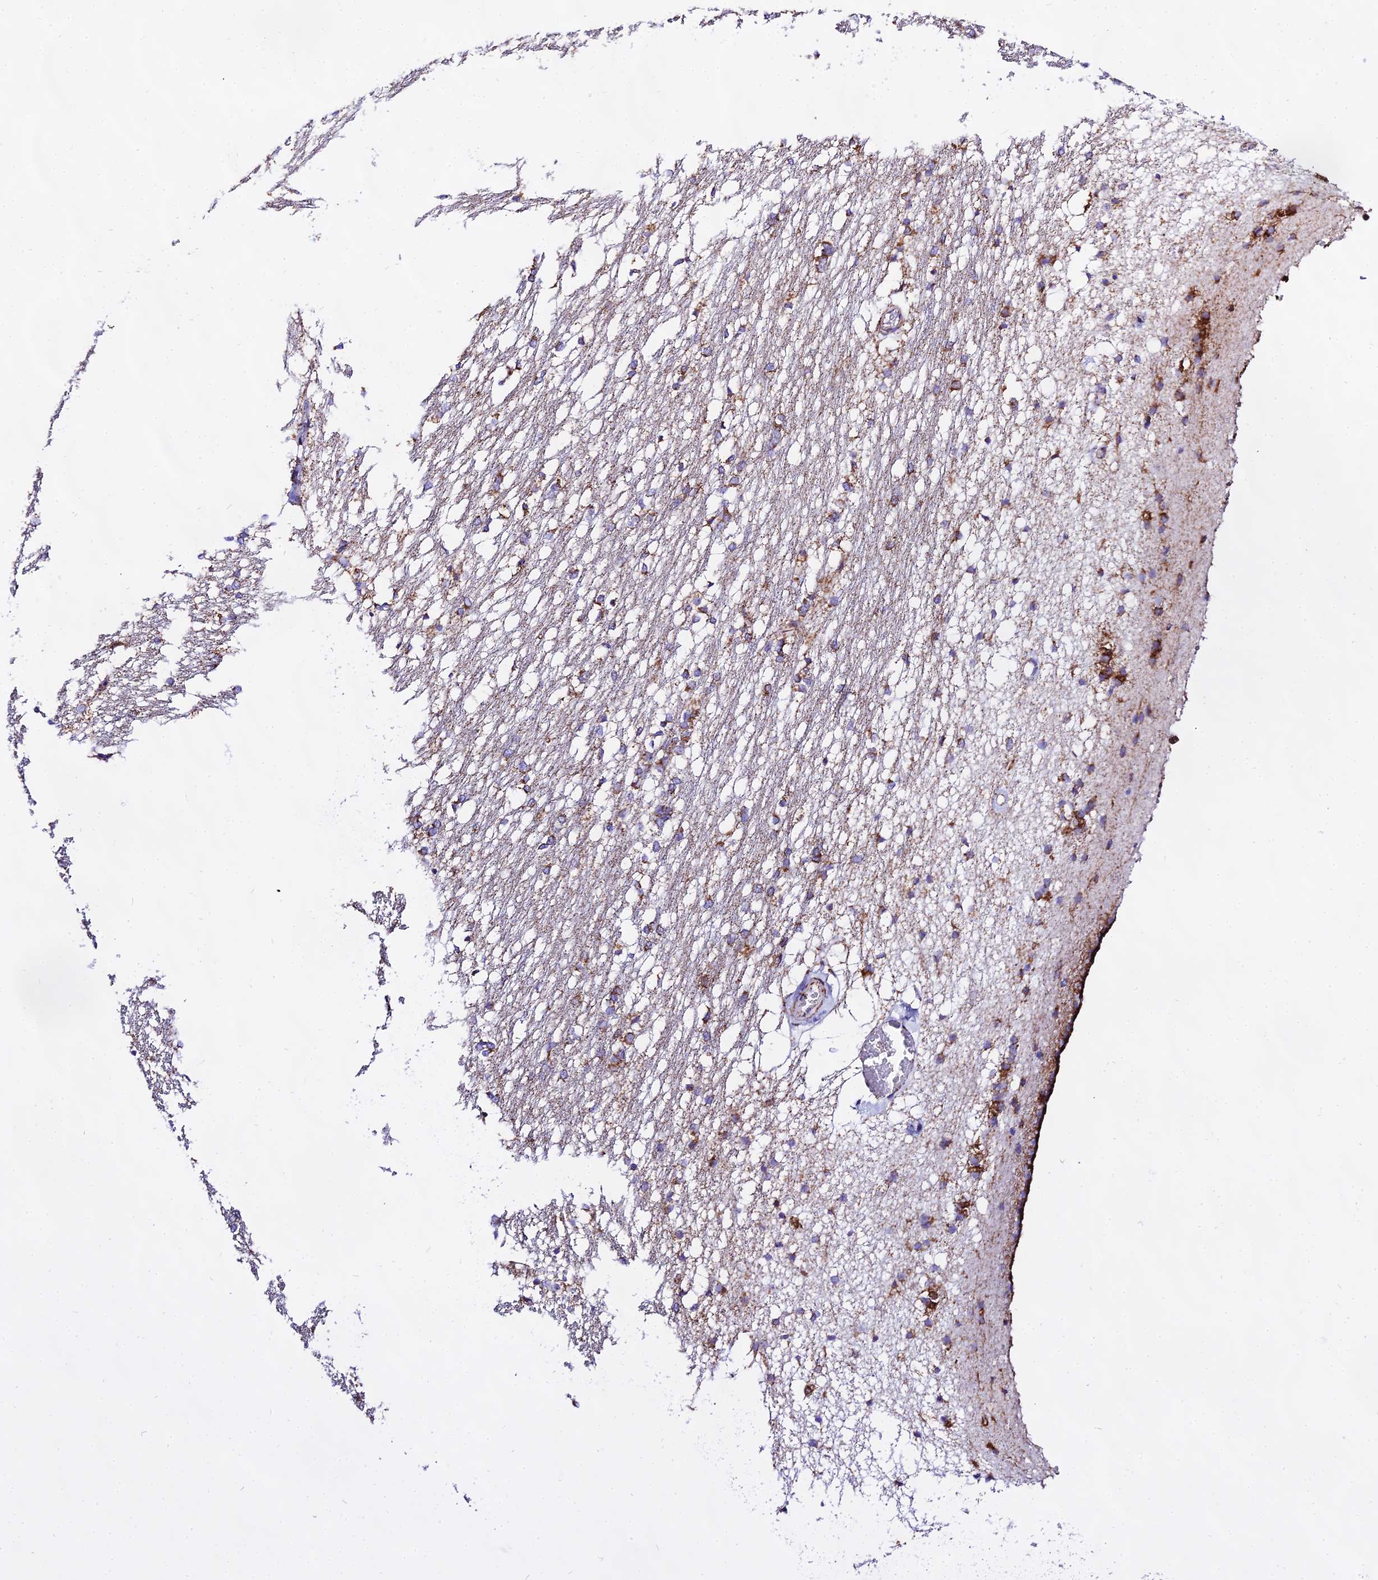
{"staining": {"intensity": "moderate", "quantity": ">75%", "location": "cytoplasmic/membranous"}, "tissue": "caudate", "cell_type": "Glial cells", "image_type": "normal", "snomed": [{"axis": "morphology", "description": "Normal tissue, NOS"}, {"axis": "topography", "description": "Lateral ventricle wall"}], "caption": "Immunohistochemical staining of normal human caudate demonstrates >75% levels of moderate cytoplasmic/membranous protein expression in approximately >75% of glial cells. (DAB IHC, brown staining for protein, blue staining for nuclei).", "gene": "ATP5PD", "patient": {"sex": "female", "age": 19}}